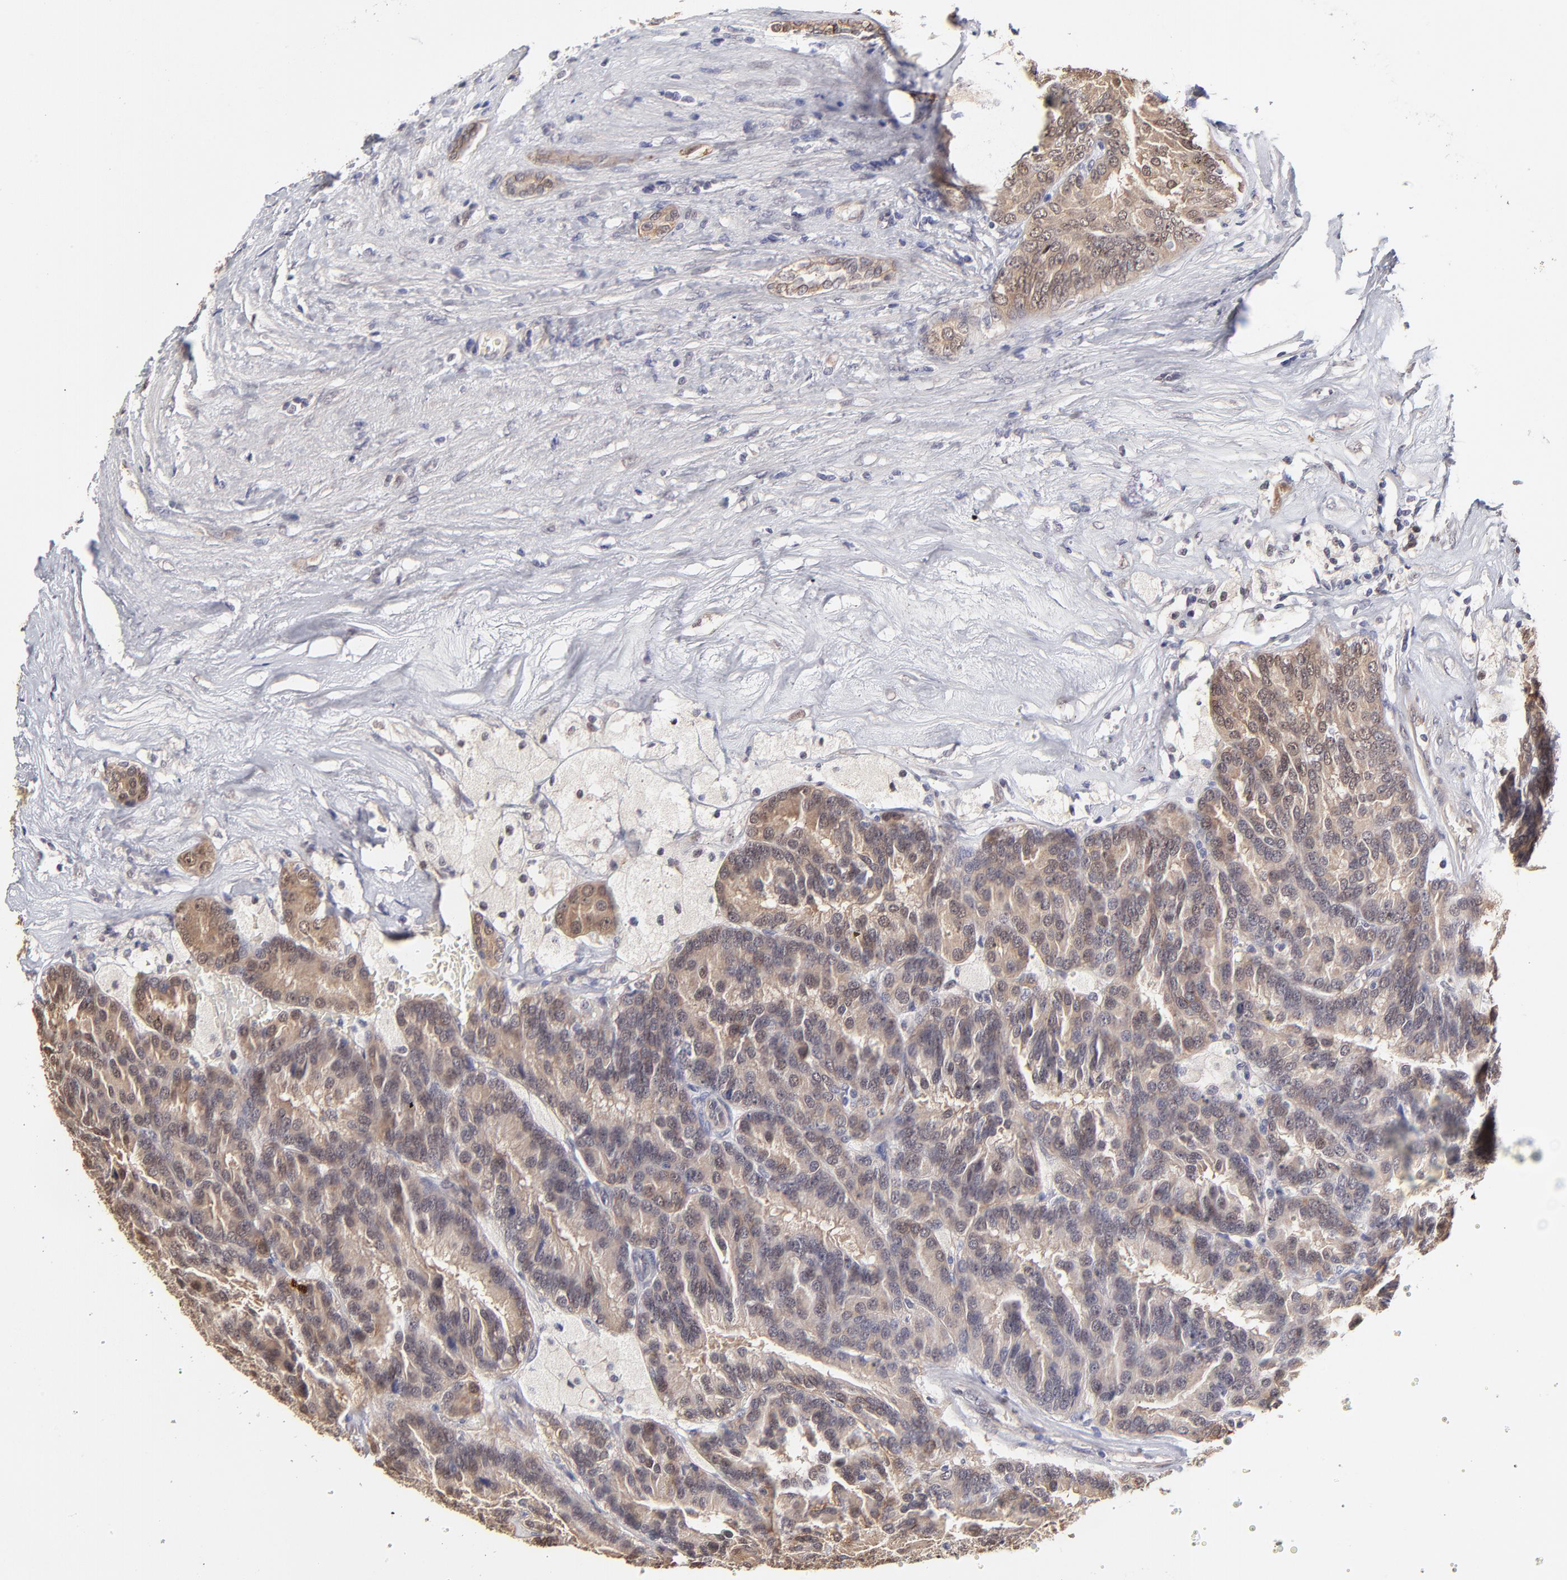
{"staining": {"intensity": "moderate", "quantity": ">75%", "location": "cytoplasmic/membranous"}, "tissue": "renal cancer", "cell_type": "Tumor cells", "image_type": "cancer", "snomed": [{"axis": "morphology", "description": "Adenocarcinoma, NOS"}, {"axis": "topography", "description": "Kidney"}], "caption": "Renal cancer (adenocarcinoma) tissue displays moderate cytoplasmic/membranous expression in approximately >75% of tumor cells", "gene": "ZNF10", "patient": {"sex": "male", "age": 46}}